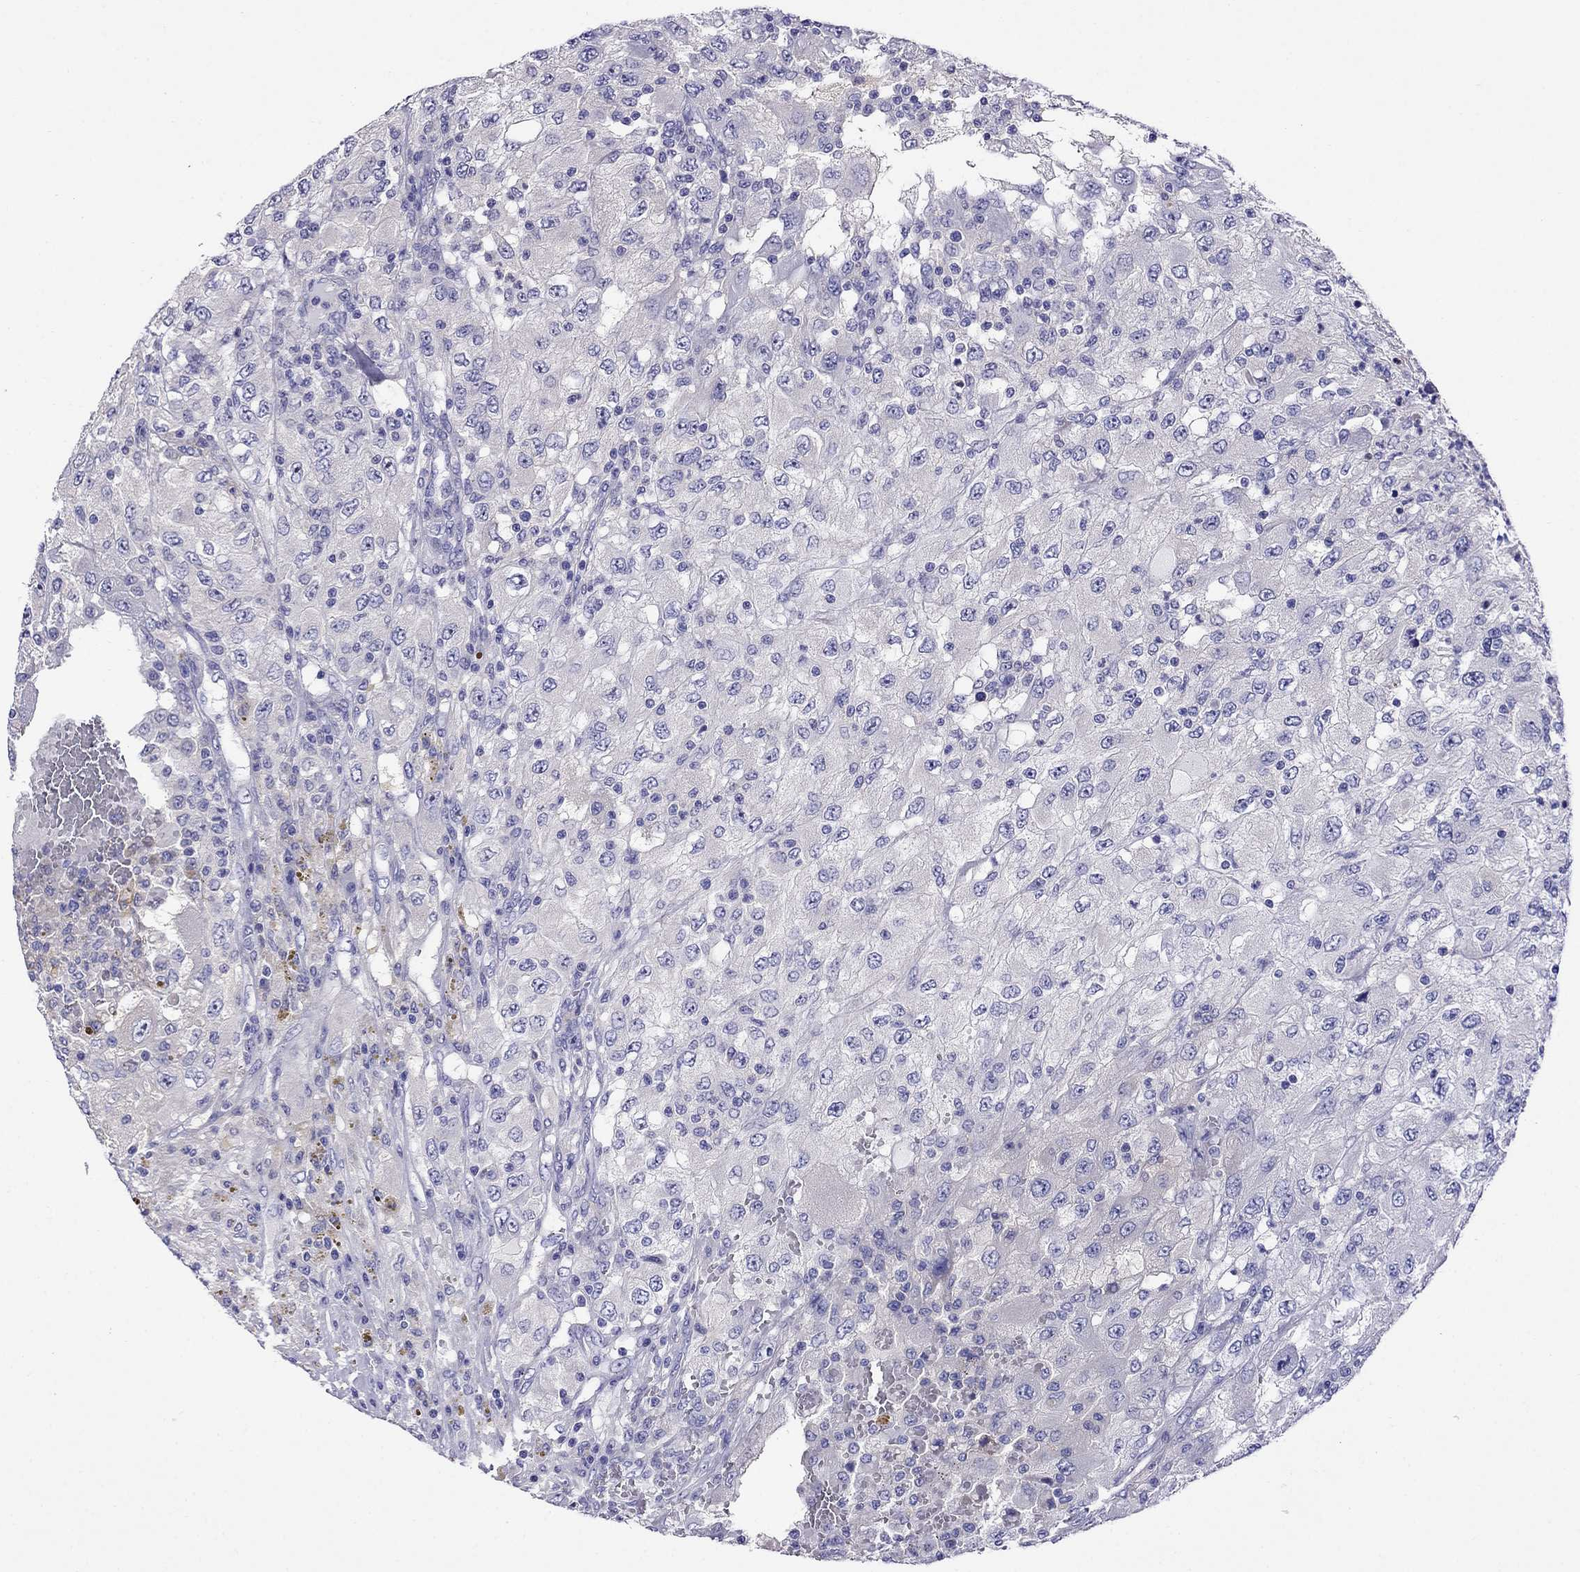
{"staining": {"intensity": "negative", "quantity": "none", "location": "none"}, "tissue": "renal cancer", "cell_type": "Tumor cells", "image_type": "cancer", "snomed": [{"axis": "morphology", "description": "Adenocarcinoma, NOS"}, {"axis": "topography", "description": "Kidney"}], "caption": "There is no significant staining in tumor cells of renal cancer. (DAB immunohistochemistry with hematoxylin counter stain).", "gene": "SCG2", "patient": {"sex": "female", "age": 67}}